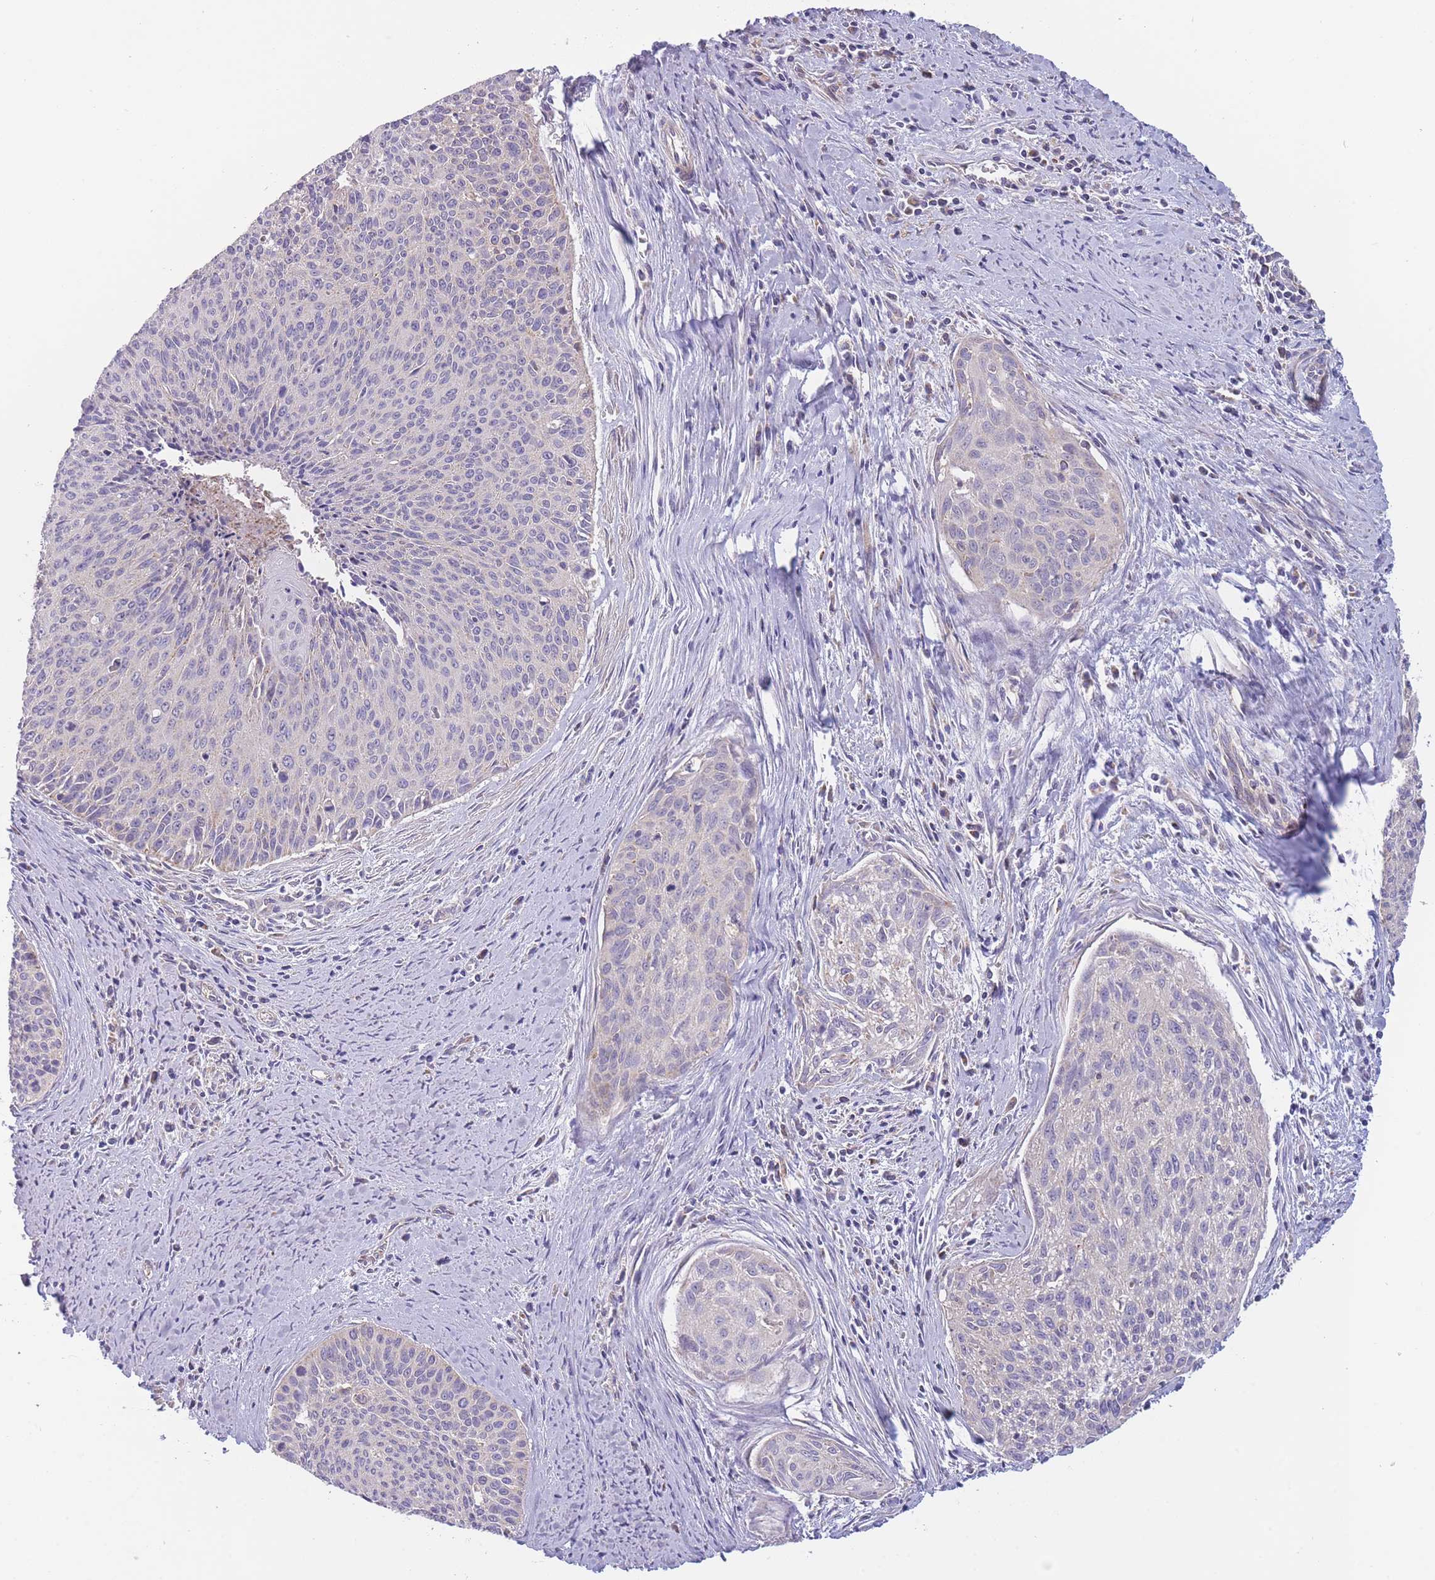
{"staining": {"intensity": "negative", "quantity": "none", "location": "none"}, "tissue": "cervical cancer", "cell_type": "Tumor cells", "image_type": "cancer", "snomed": [{"axis": "morphology", "description": "Squamous cell carcinoma, NOS"}, {"axis": "topography", "description": "Cervix"}], "caption": "There is no significant positivity in tumor cells of cervical cancer.", "gene": "SLC25A42", "patient": {"sex": "female", "age": 55}}